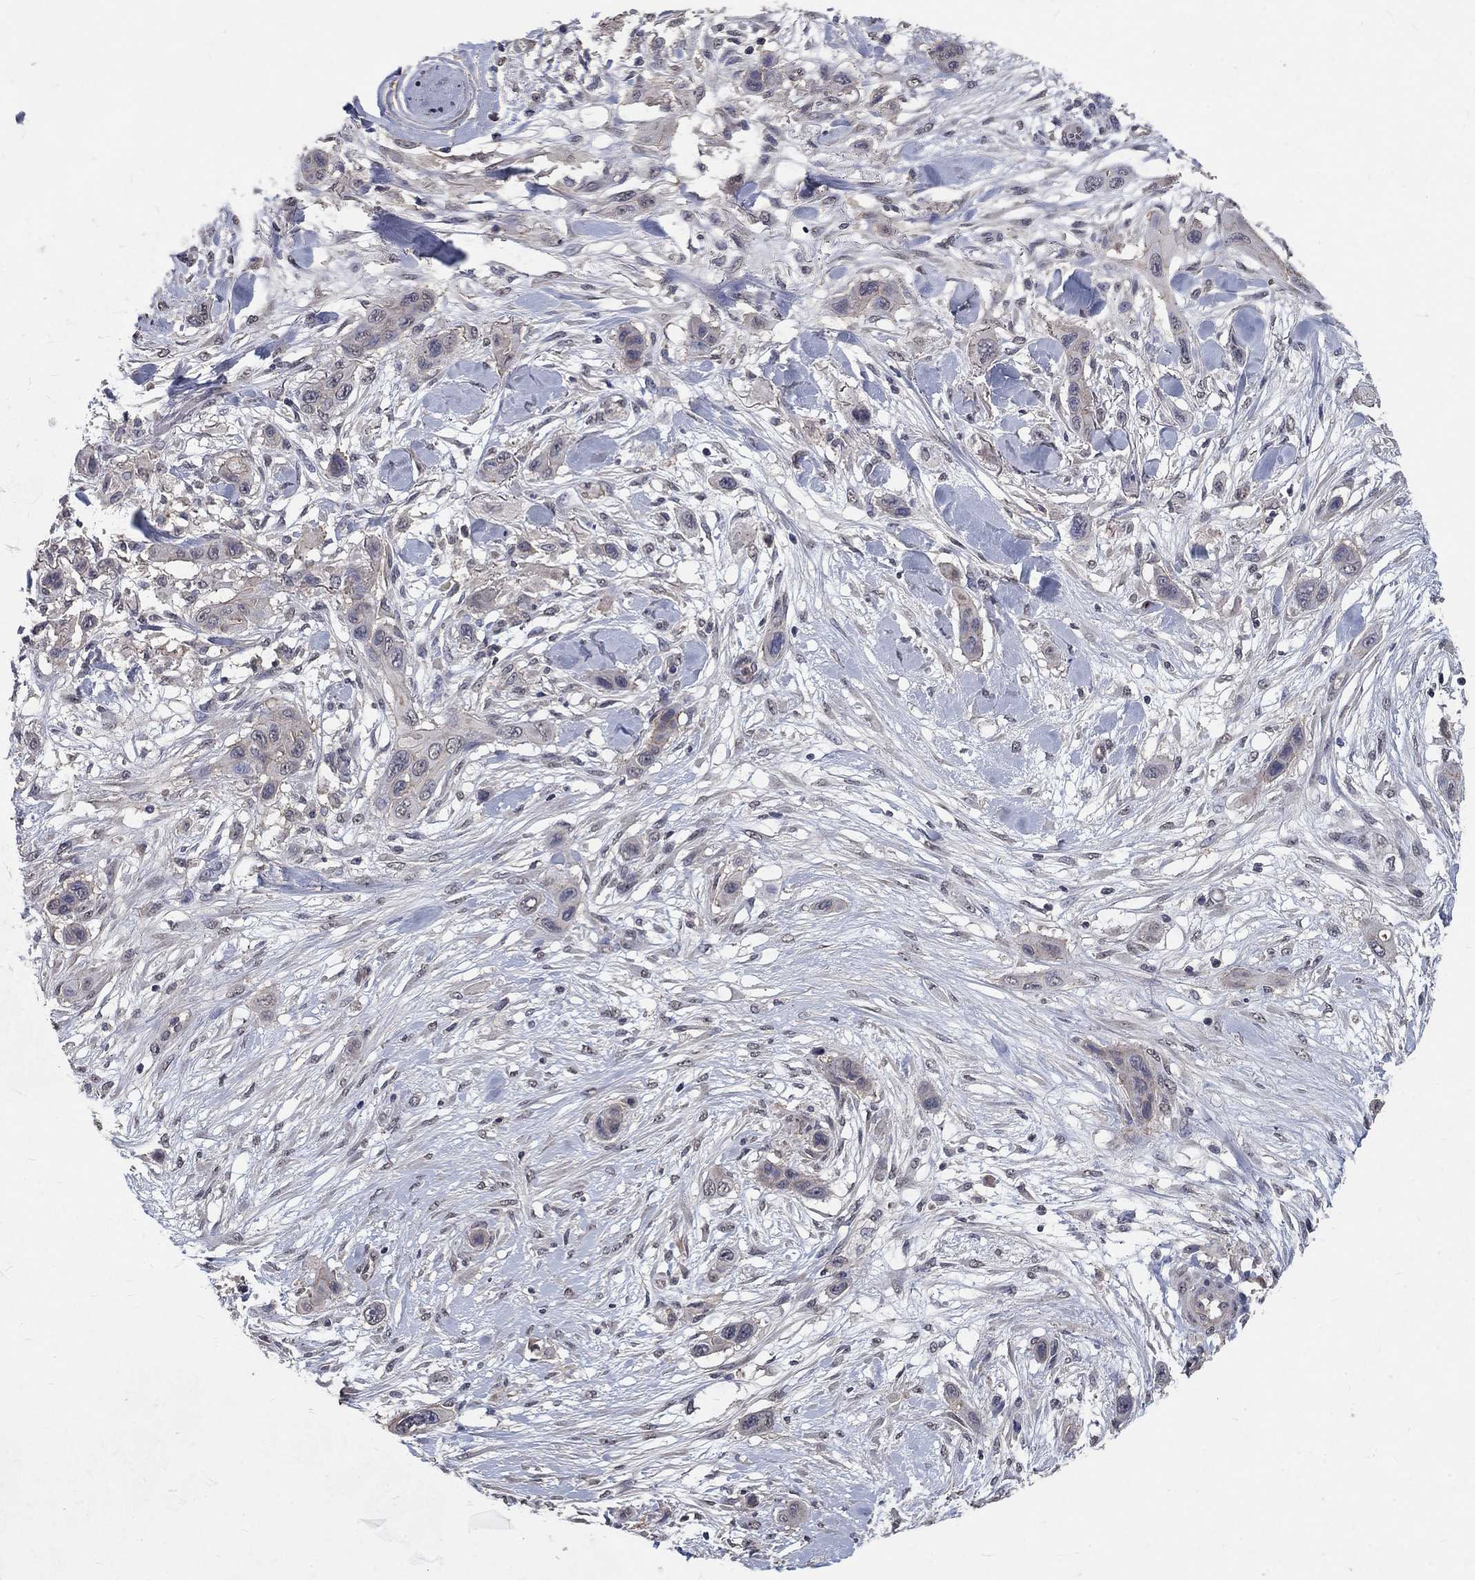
{"staining": {"intensity": "negative", "quantity": "none", "location": "none"}, "tissue": "skin cancer", "cell_type": "Tumor cells", "image_type": "cancer", "snomed": [{"axis": "morphology", "description": "Squamous cell carcinoma, NOS"}, {"axis": "topography", "description": "Skin"}], "caption": "Human skin squamous cell carcinoma stained for a protein using immunohistochemistry (IHC) exhibits no expression in tumor cells.", "gene": "CHST5", "patient": {"sex": "male", "age": 79}}